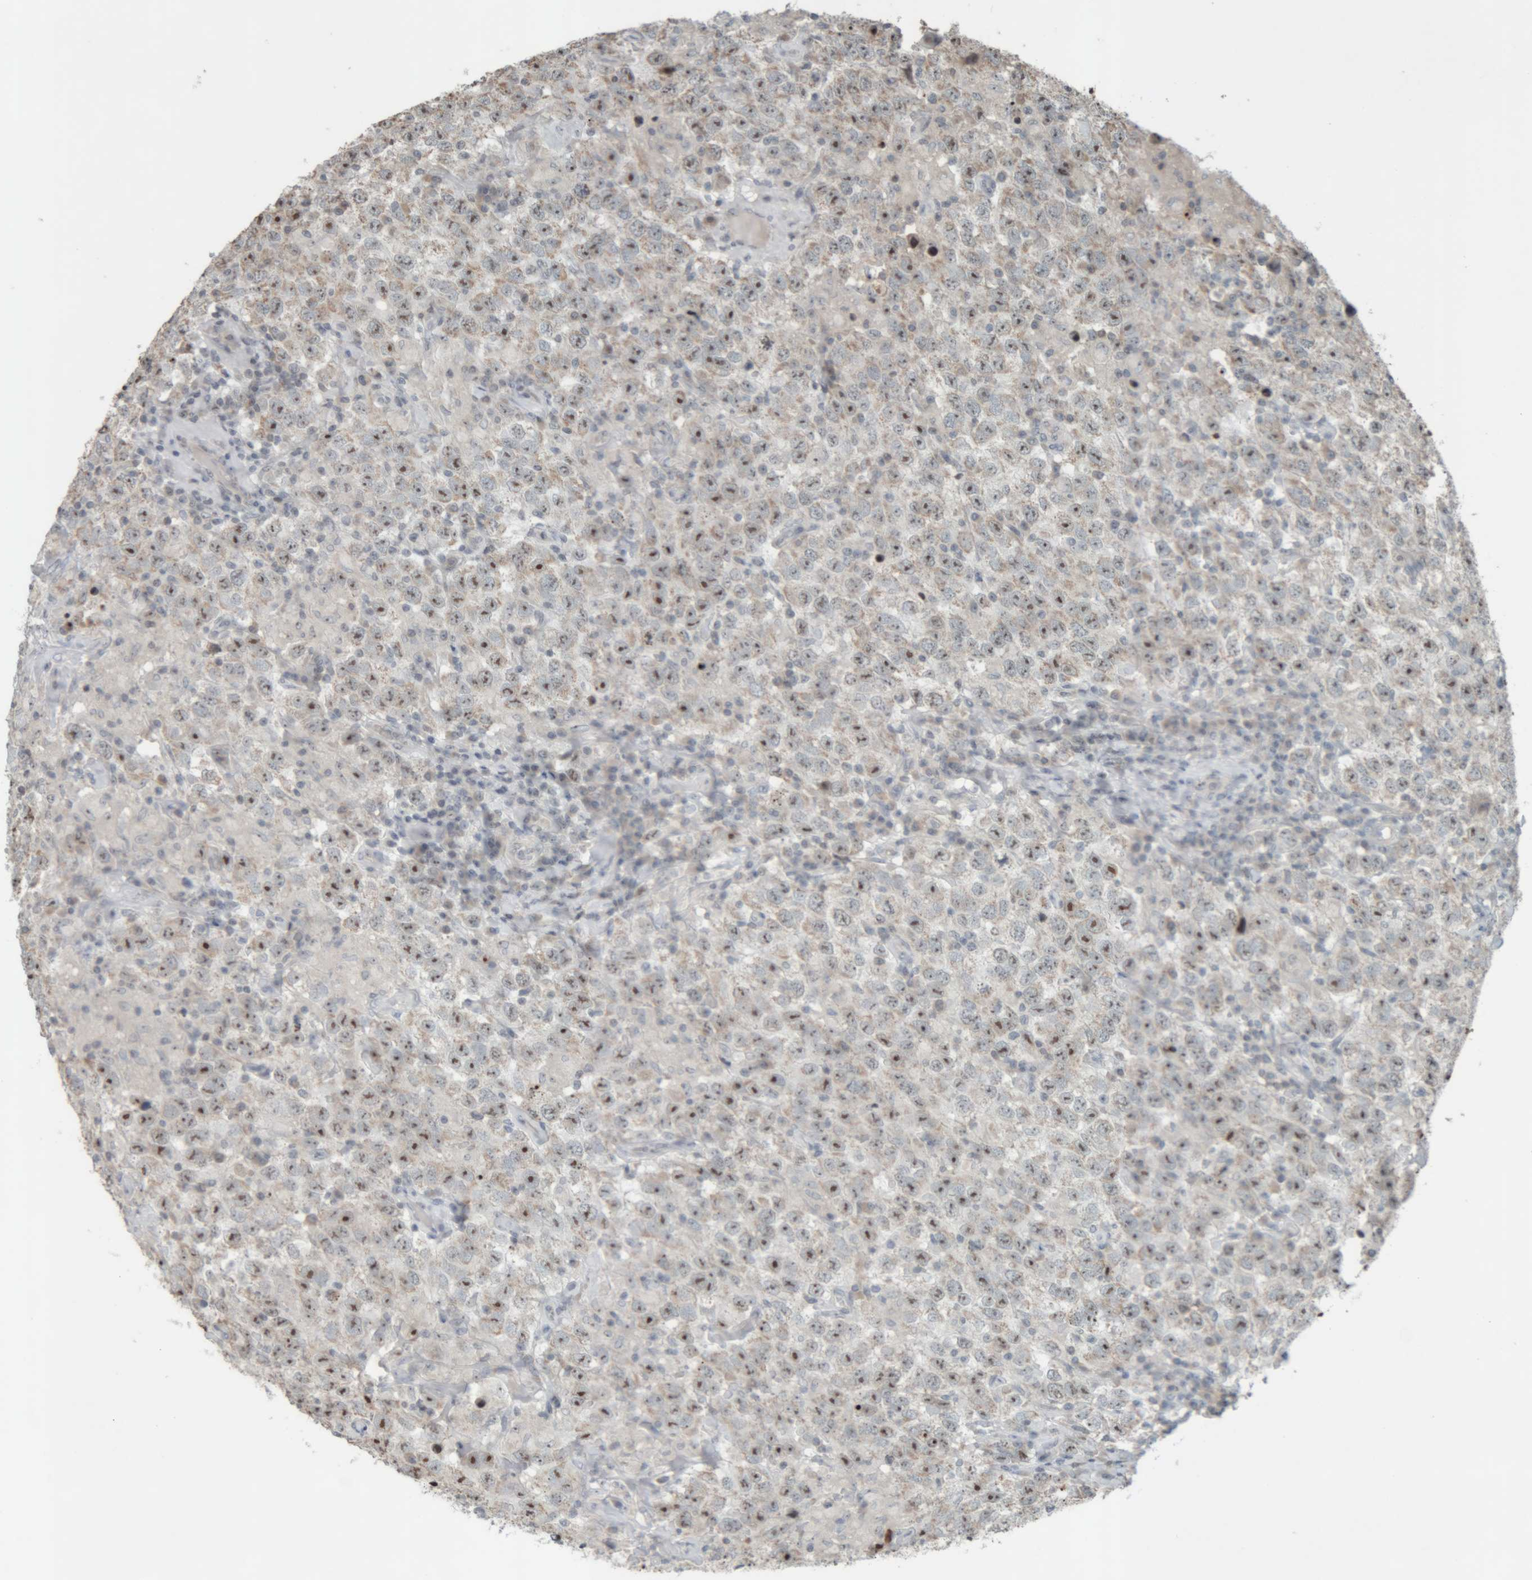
{"staining": {"intensity": "moderate", "quantity": ">75%", "location": "nuclear"}, "tissue": "testis cancer", "cell_type": "Tumor cells", "image_type": "cancer", "snomed": [{"axis": "morphology", "description": "Seminoma, NOS"}, {"axis": "topography", "description": "Testis"}], "caption": "Moderate nuclear staining is identified in about >75% of tumor cells in testis seminoma.", "gene": "RPF1", "patient": {"sex": "male", "age": 41}}